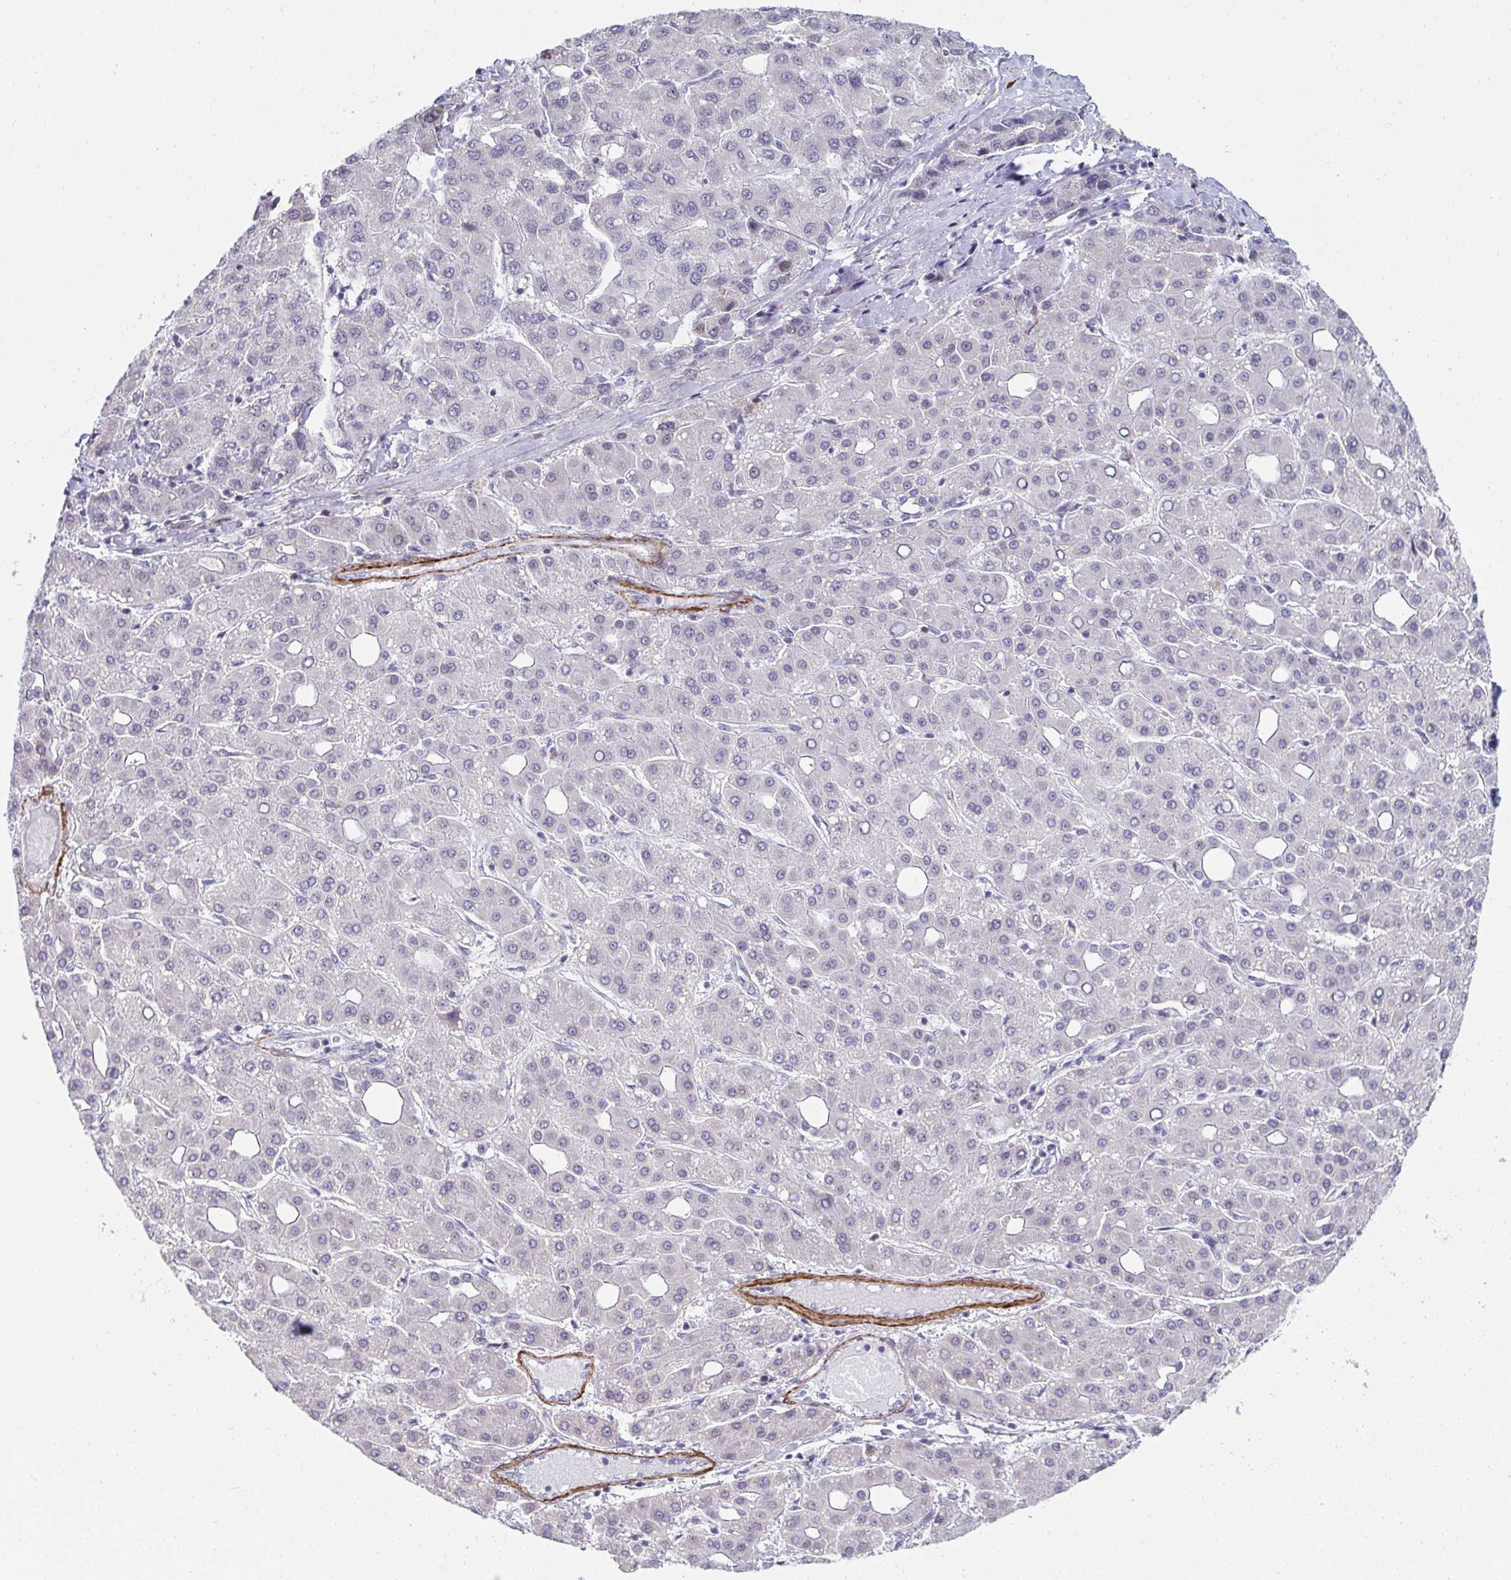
{"staining": {"intensity": "weak", "quantity": "<25%", "location": "nuclear"}, "tissue": "liver cancer", "cell_type": "Tumor cells", "image_type": "cancer", "snomed": [{"axis": "morphology", "description": "Carcinoma, Hepatocellular, NOS"}, {"axis": "topography", "description": "Liver"}], "caption": "Immunohistochemistry photomicrograph of neoplastic tissue: human liver cancer stained with DAB exhibits no significant protein positivity in tumor cells.", "gene": "GINS2", "patient": {"sex": "male", "age": 65}}